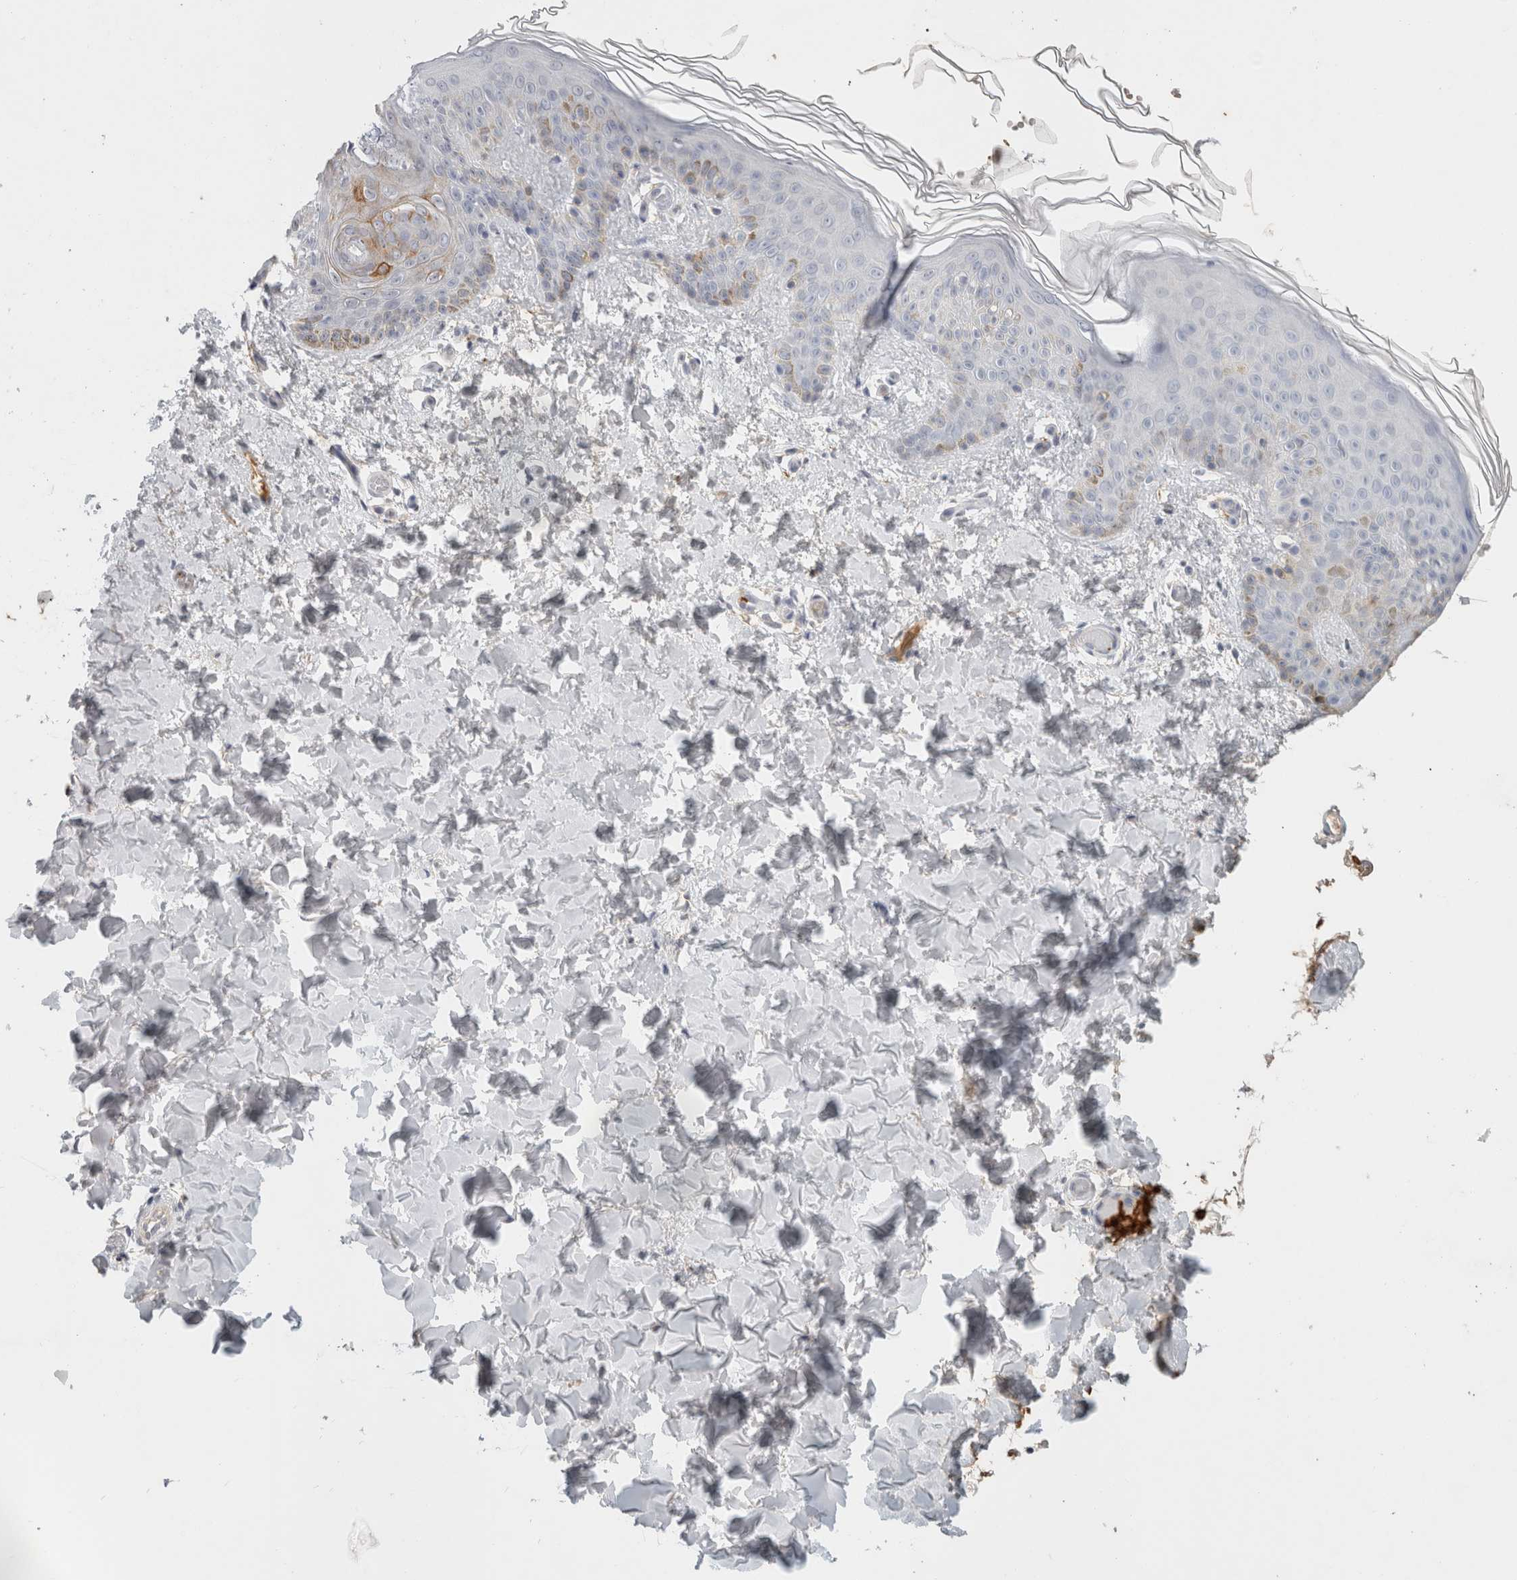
{"staining": {"intensity": "negative", "quantity": "none", "location": "none"}, "tissue": "skin", "cell_type": "Fibroblasts", "image_type": "normal", "snomed": [{"axis": "morphology", "description": "Normal tissue, NOS"}, {"axis": "morphology", "description": "Neoplasm, benign, NOS"}, {"axis": "topography", "description": "Skin"}, {"axis": "topography", "description": "Soft tissue"}], "caption": "Human skin stained for a protein using immunohistochemistry (IHC) displays no staining in fibroblasts.", "gene": "CD36", "patient": {"sex": "male", "age": 26}}